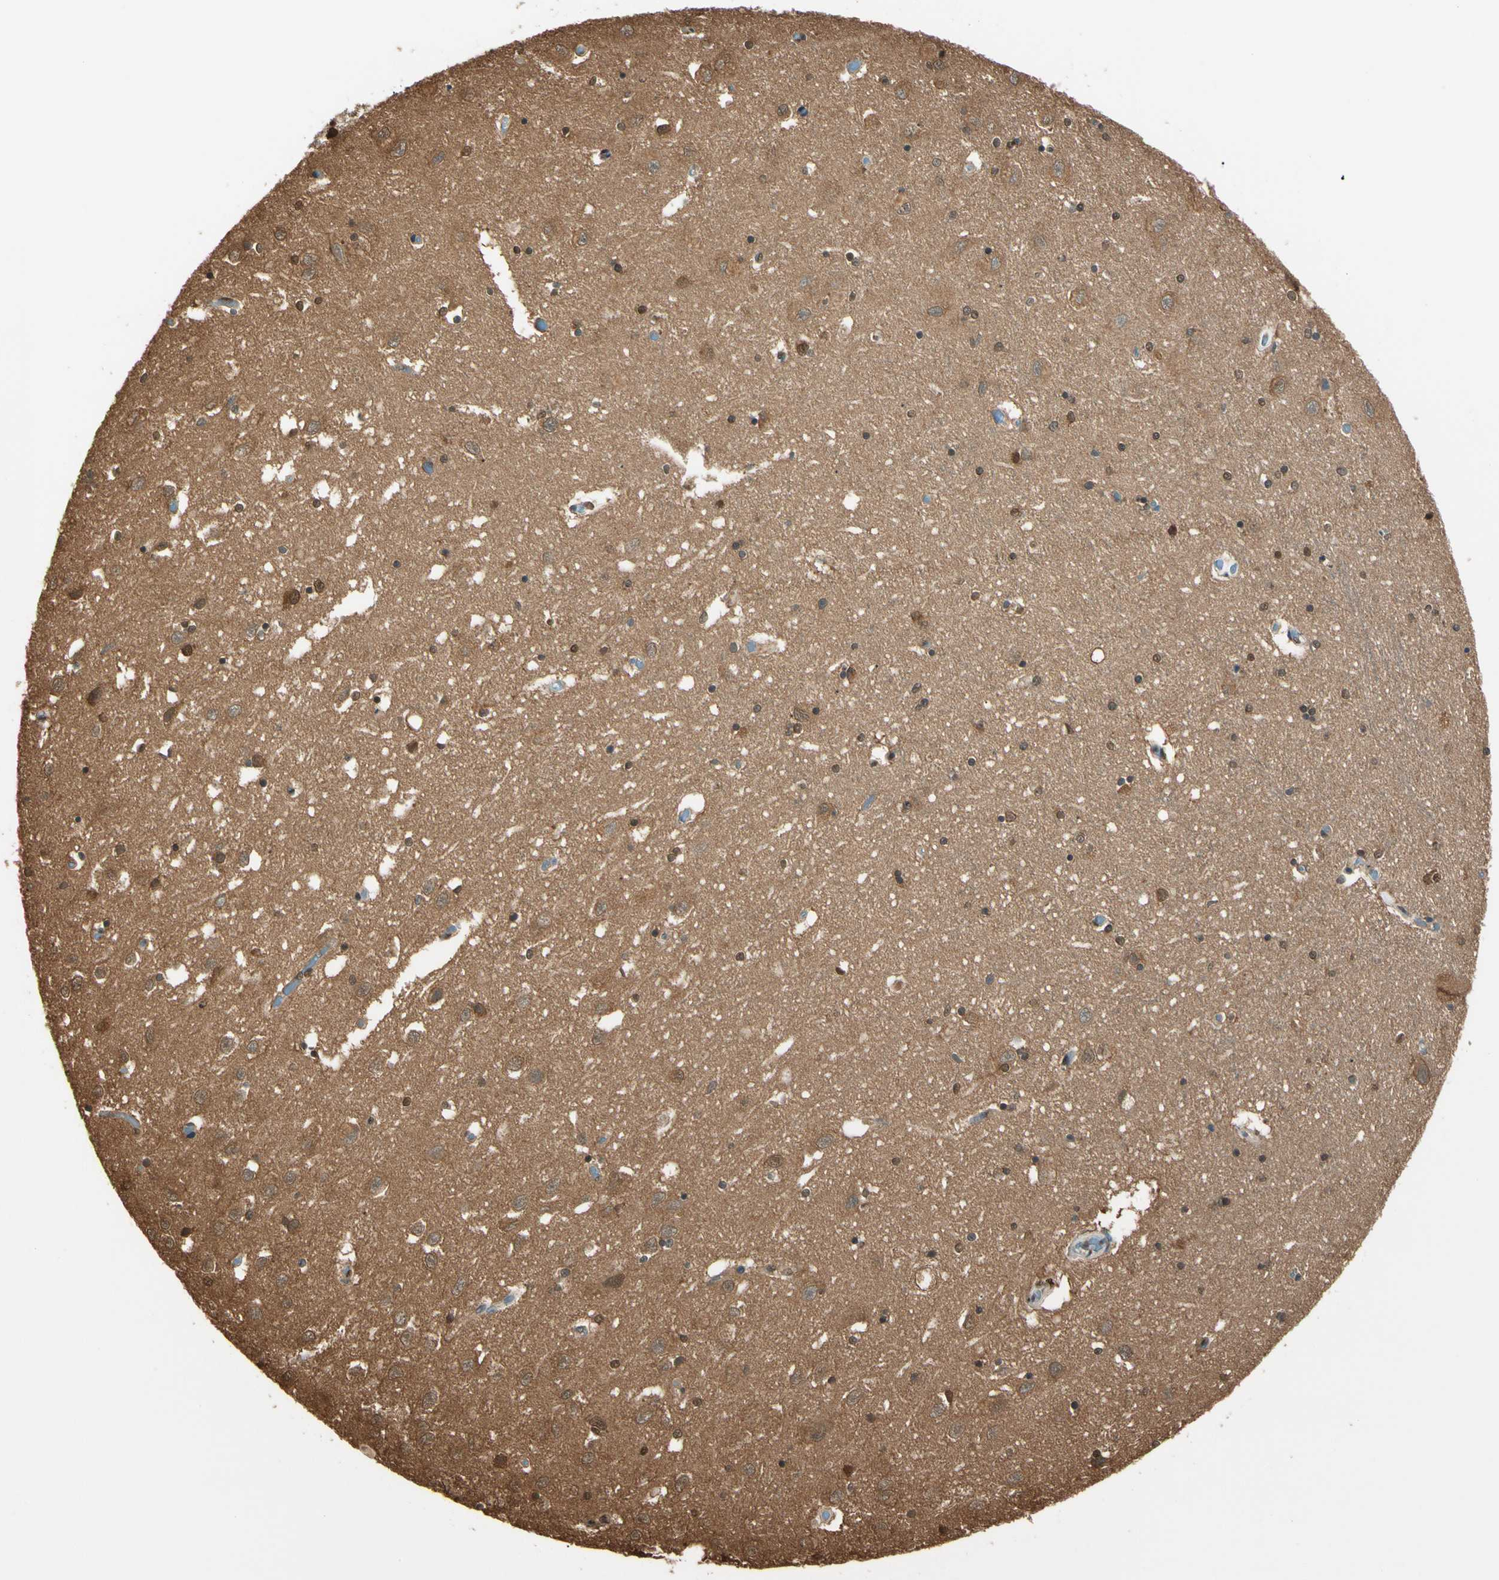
{"staining": {"intensity": "moderate", "quantity": ">75%", "location": "cytoplasmic/membranous,nuclear"}, "tissue": "hippocampus", "cell_type": "Glial cells", "image_type": "normal", "snomed": [{"axis": "morphology", "description": "Normal tissue, NOS"}, {"axis": "topography", "description": "Hippocampus"}], "caption": "Immunohistochemical staining of normal human hippocampus demonstrates >75% levels of moderate cytoplasmic/membranous,nuclear protein staining in about >75% of glial cells. (DAB (3,3'-diaminobenzidine) IHC, brown staining for protein, blue staining for nuclei).", "gene": "PNCK", "patient": {"sex": "female", "age": 54}}